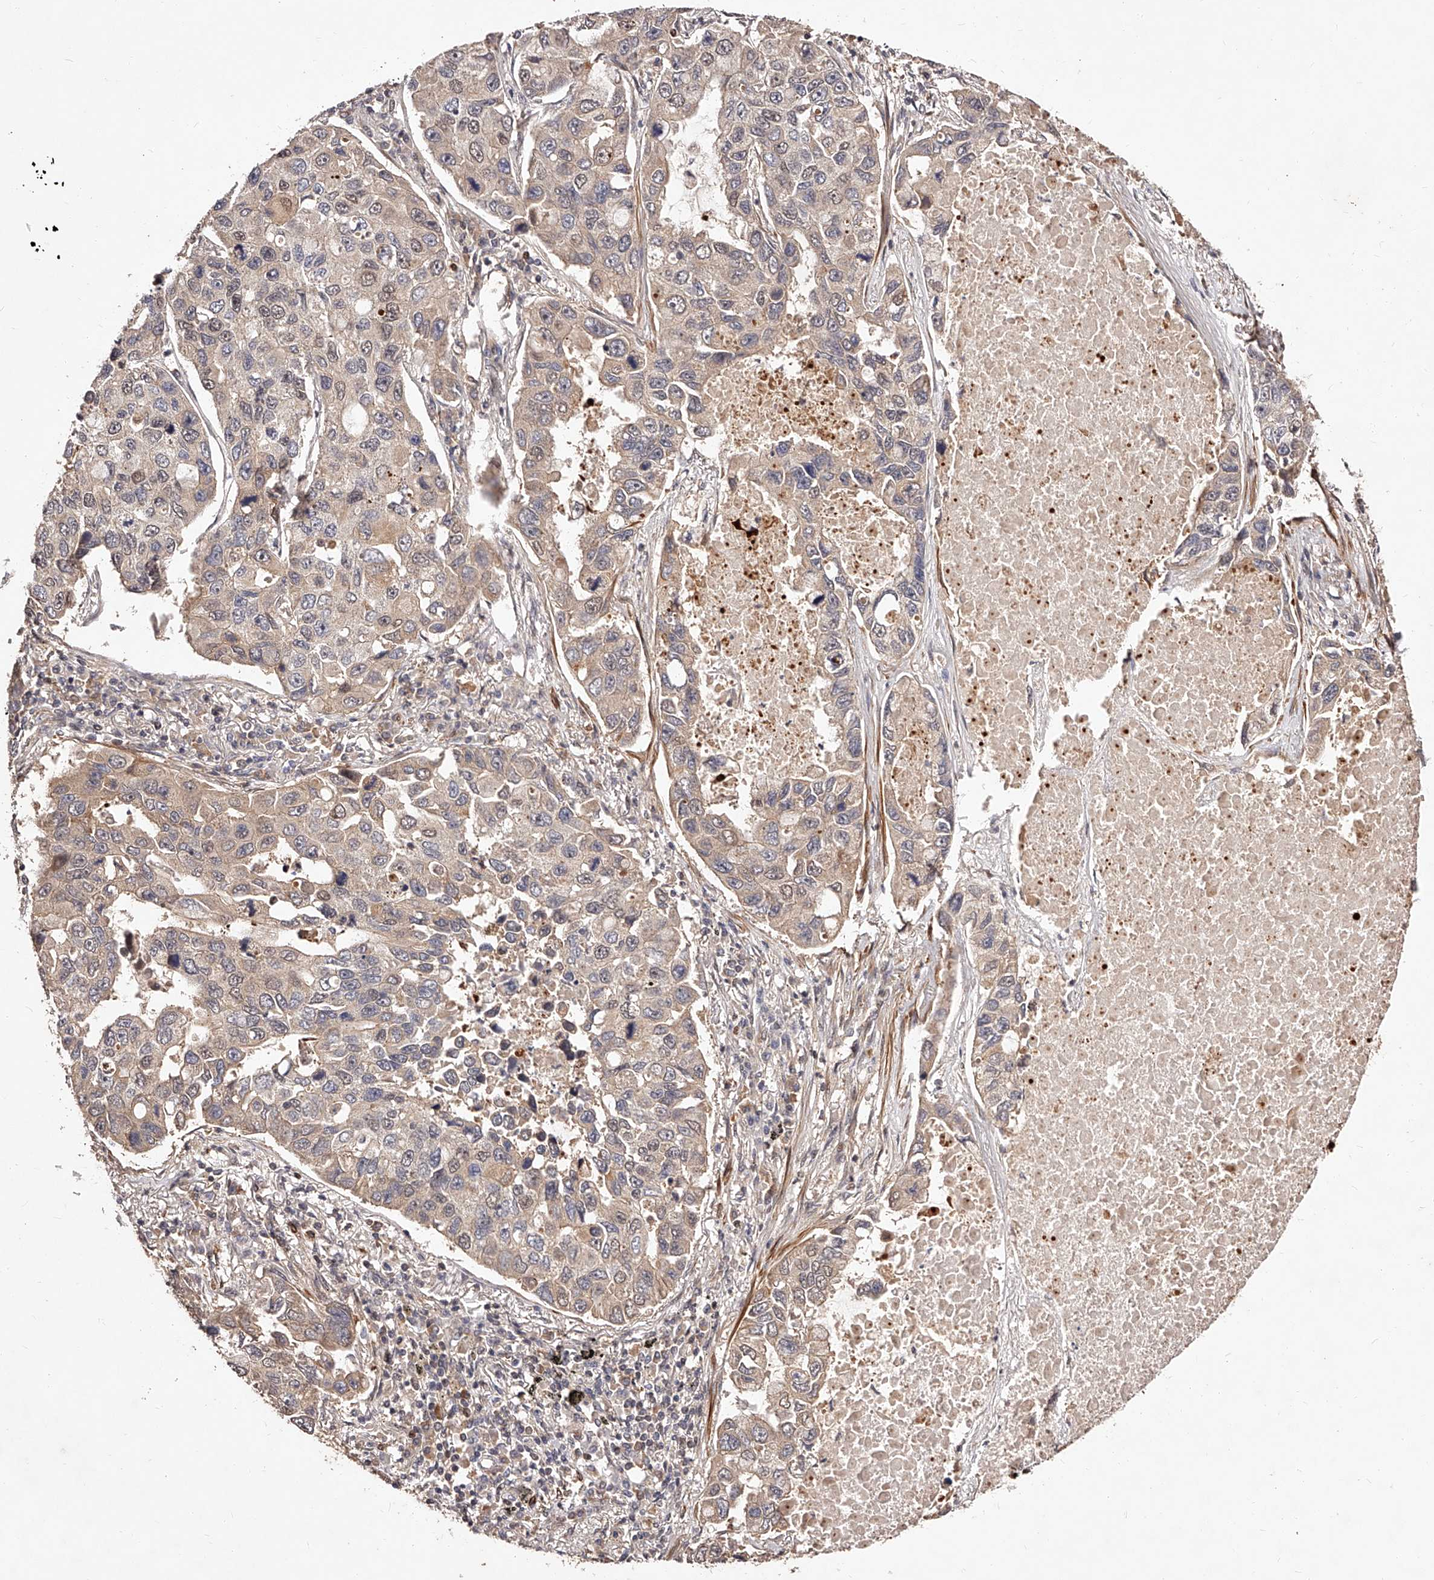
{"staining": {"intensity": "weak", "quantity": "25%-75%", "location": "cytoplasmic/membranous"}, "tissue": "lung cancer", "cell_type": "Tumor cells", "image_type": "cancer", "snomed": [{"axis": "morphology", "description": "Adenocarcinoma, NOS"}, {"axis": "topography", "description": "Lung"}], "caption": "Human adenocarcinoma (lung) stained with a brown dye displays weak cytoplasmic/membranous positive positivity in about 25%-75% of tumor cells.", "gene": "CUL7", "patient": {"sex": "male", "age": 64}}